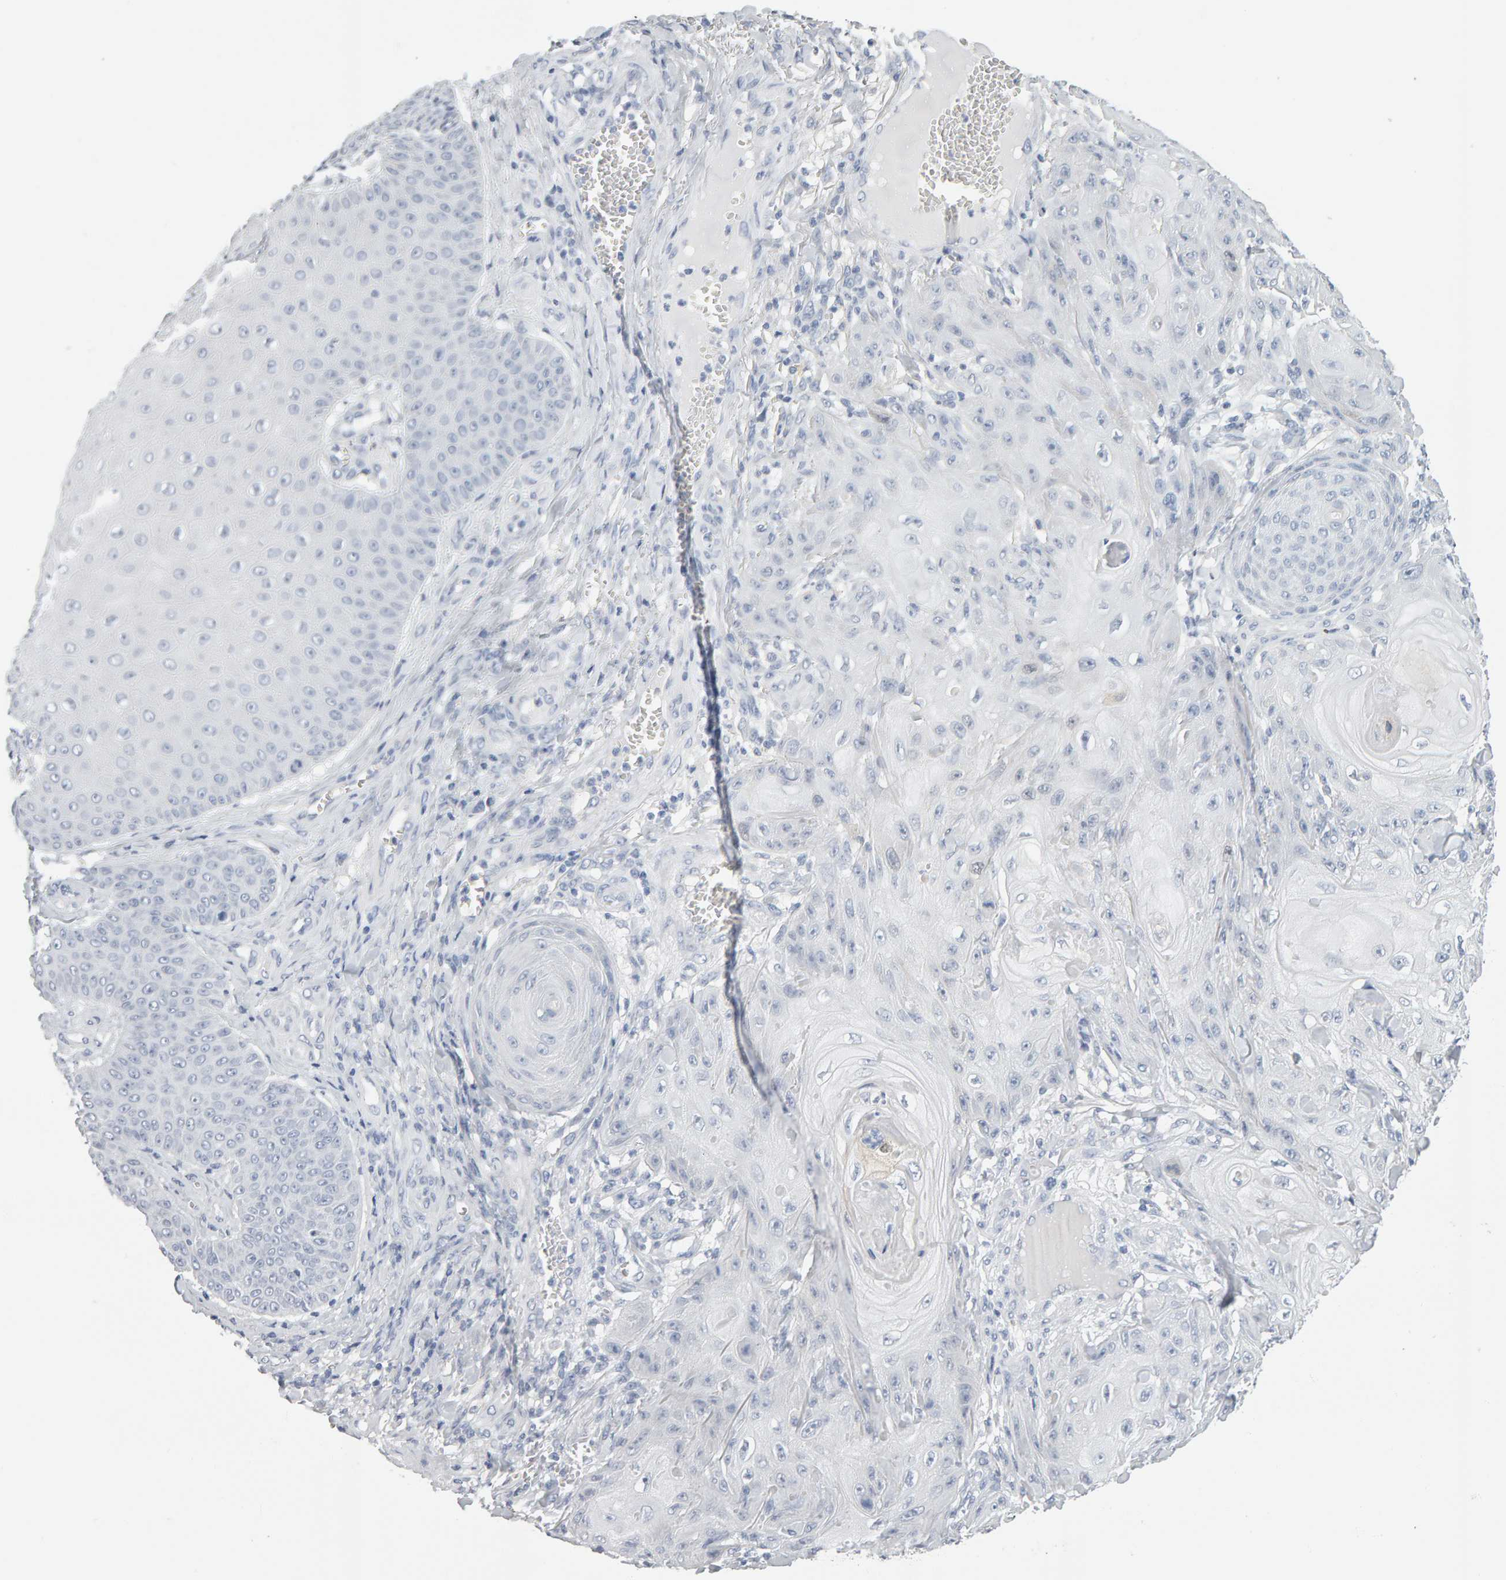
{"staining": {"intensity": "negative", "quantity": "none", "location": "none"}, "tissue": "skin cancer", "cell_type": "Tumor cells", "image_type": "cancer", "snomed": [{"axis": "morphology", "description": "Squamous cell carcinoma, NOS"}, {"axis": "topography", "description": "Skin"}], "caption": "Tumor cells are negative for protein expression in human squamous cell carcinoma (skin).", "gene": "CTH", "patient": {"sex": "male", "age": 74}}